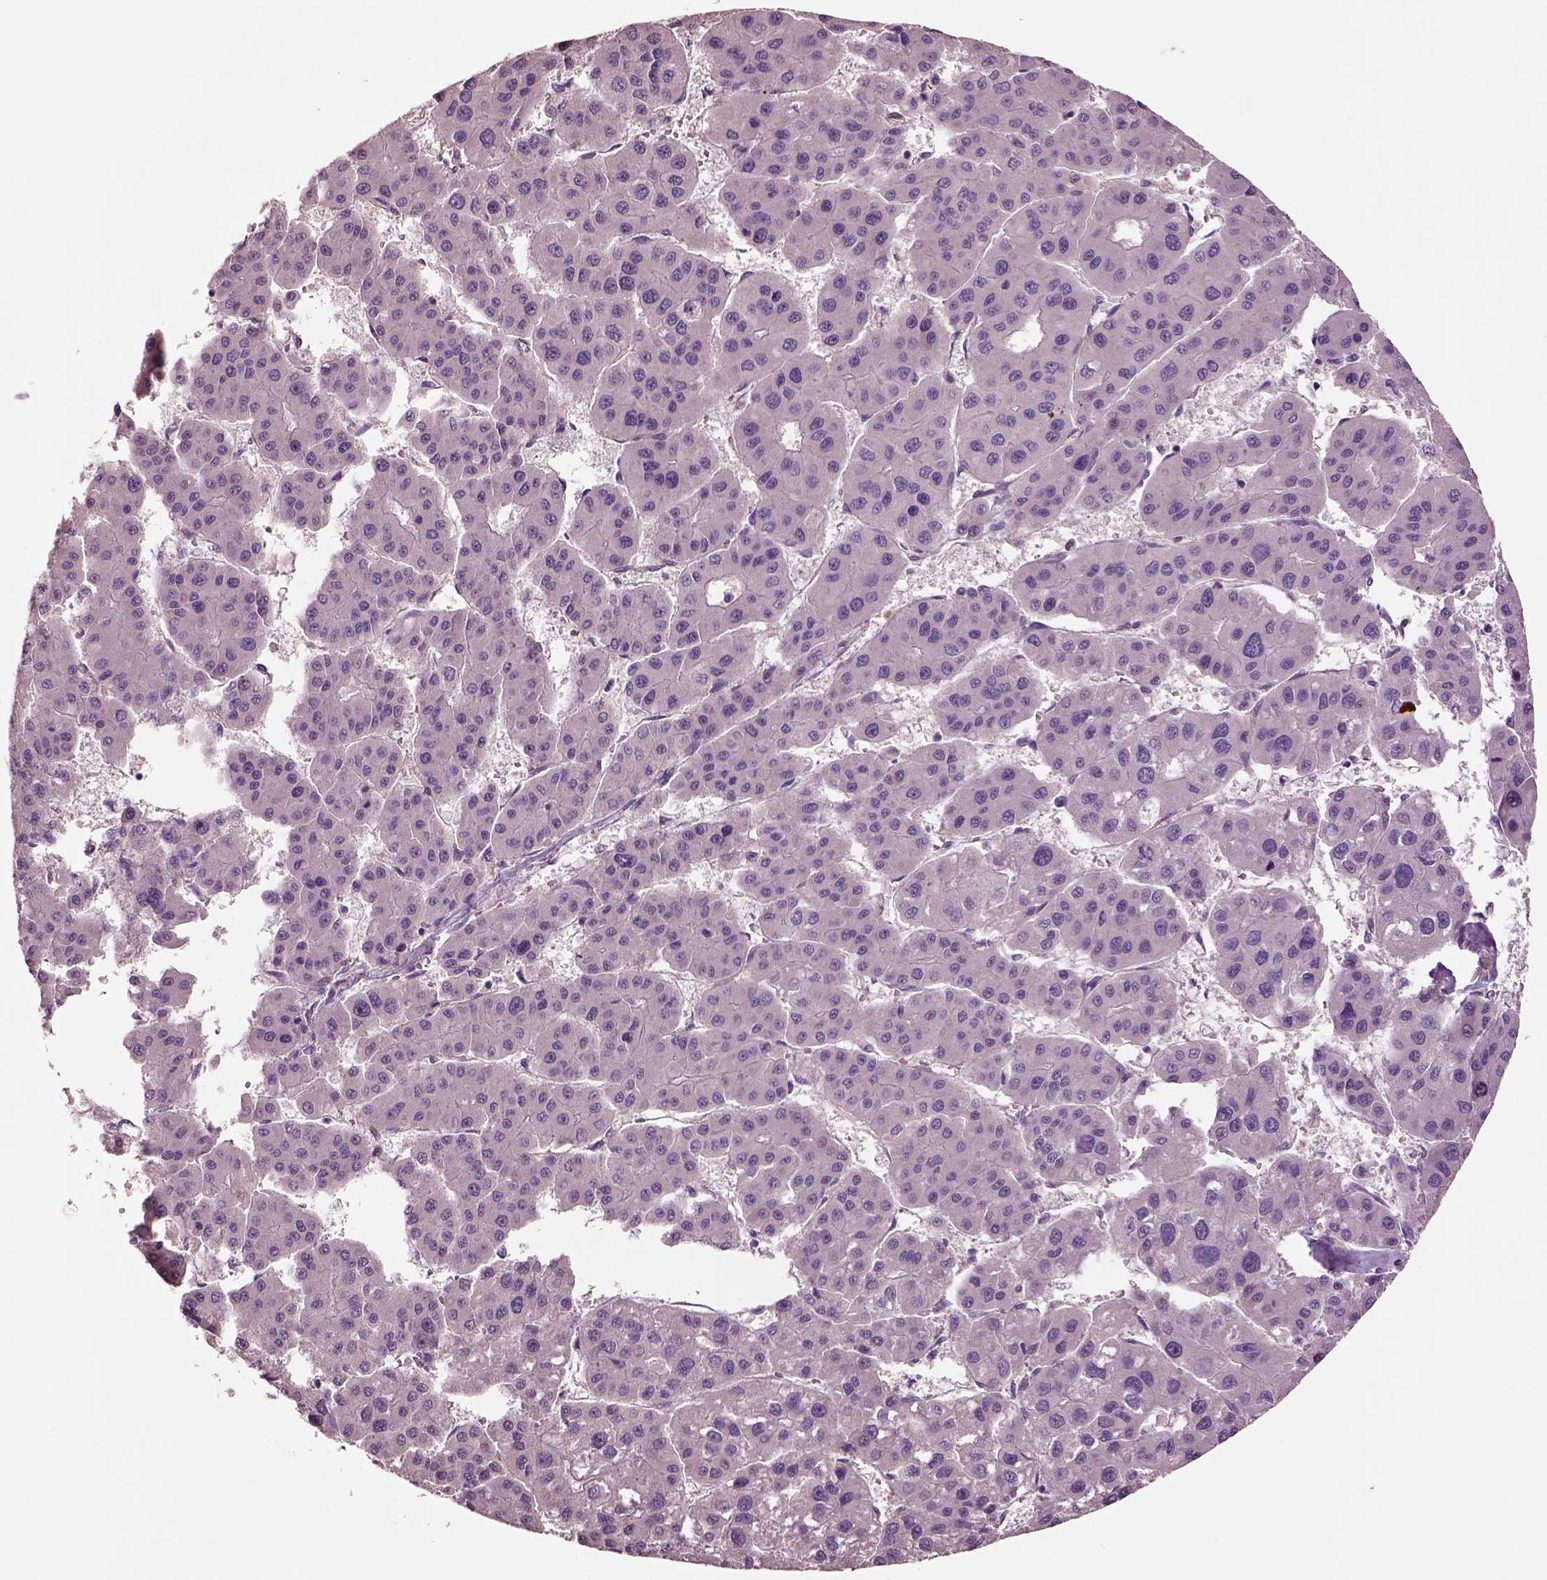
{"staining": {"intensity": "negative", "quantity": "none", "location": "none"}, "tissue": "liver cancer", "cell_type": "Tumor cells", "image_type": "cancer", "snomed": [{"axis": "morphology", "description": "Carcinoma, Hepatocellular, NOS"}, {"axis": "topography", "description": "Liver"}], "caption": "This is a histopathology image of immunohistochemistry (IHC) staining of liver hepatocellular carcinoma, which shows no staining in tumor cells.", "gene": "HTR1B", "patient": {"sex": "male", "age": 73}}